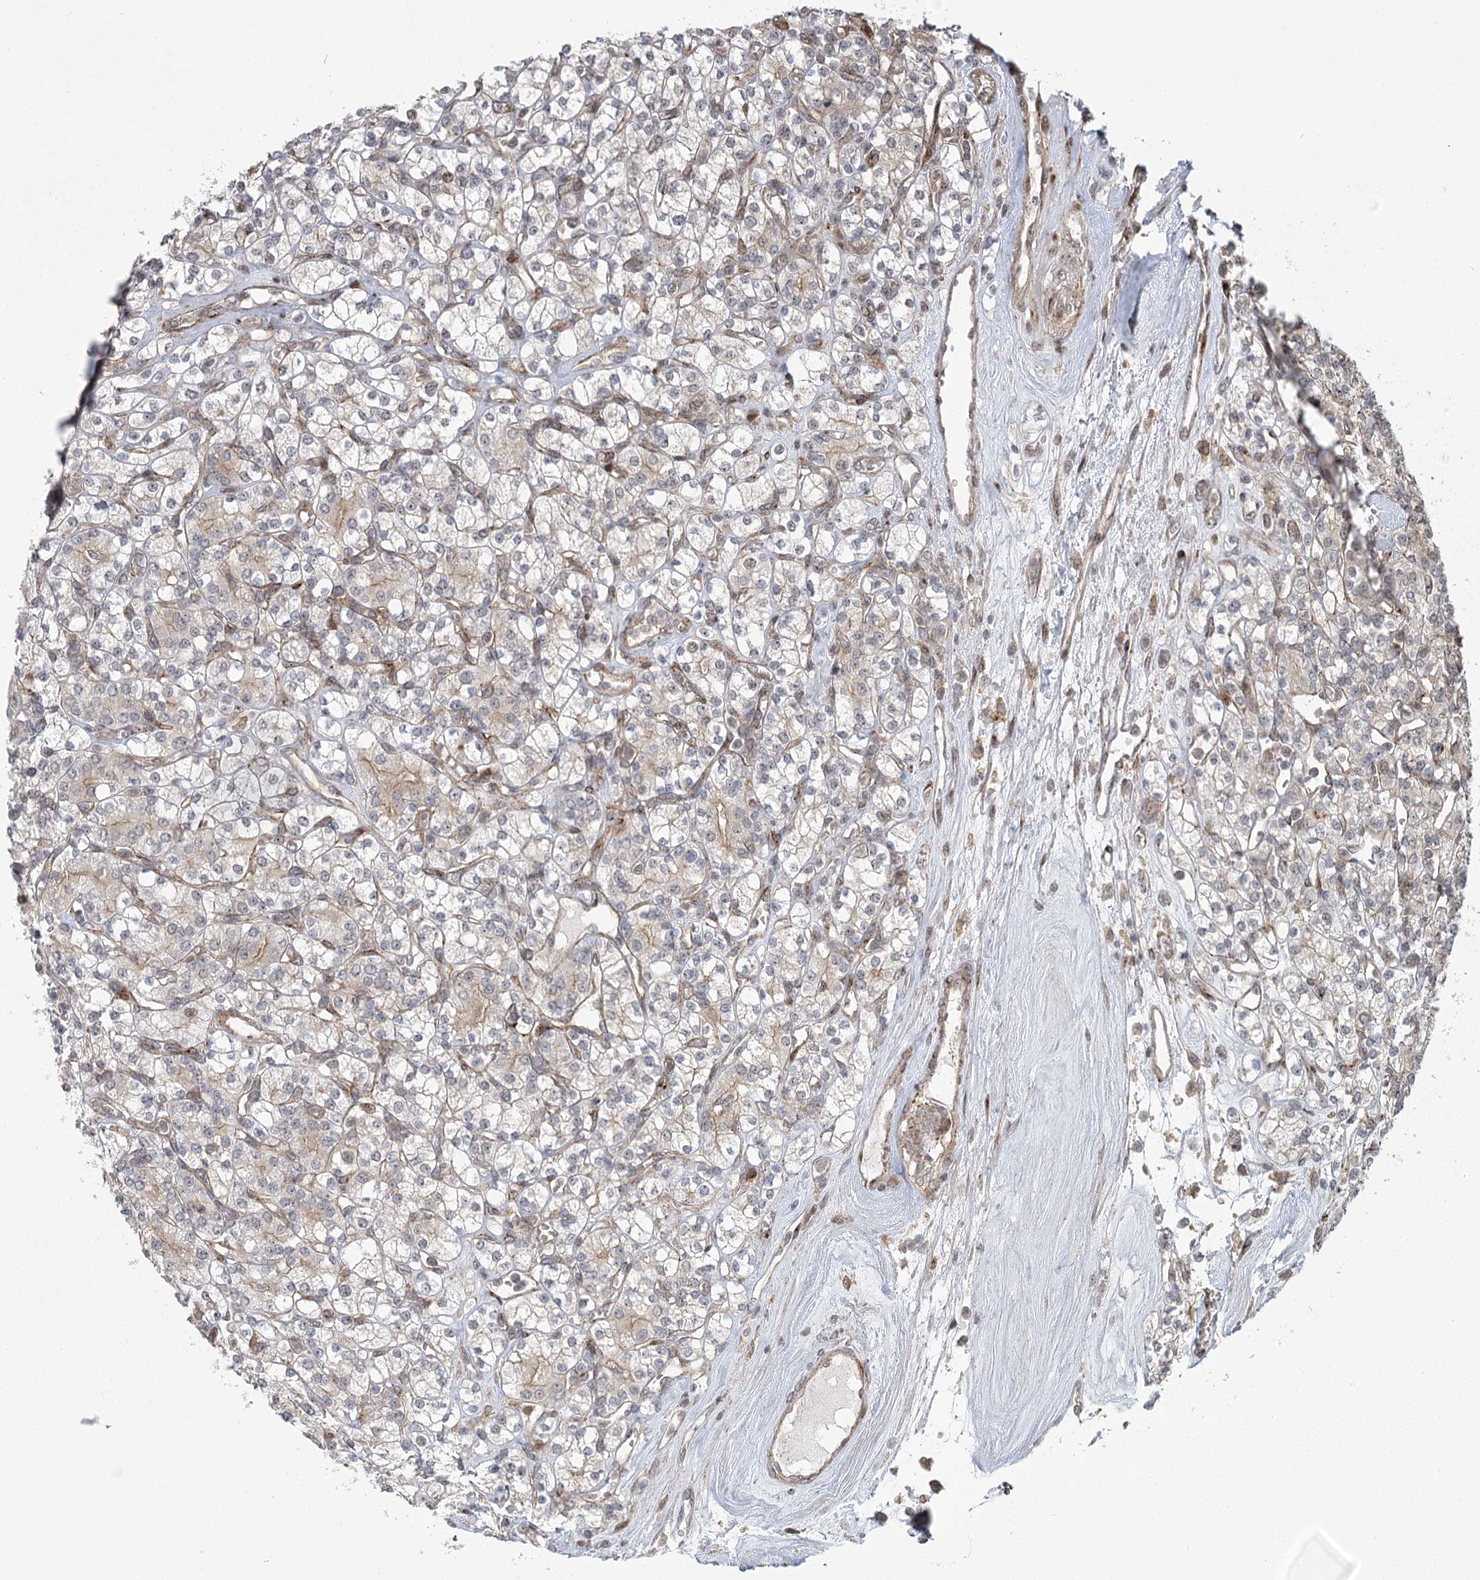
{"staining": {"intensity": "negative", "quantity": "none", "location": "none"}, "tissue": "renal cancer", "cell_type": "Tumor cells", "image_type": "cancer", "snomed": [{"axis": "morphology", "description": "Adenocarcinoma, NOS"}, {"axis": "topography", "description": "Kidney"}], "caption": "The photomicrograph exhibits no staining of tumor cells in adenocarcinoma (renal). The staining is performed using DAB (3,3'-diaminobenzidine) brown chromogen with nuclei counter-stained in using hematoxylin.", "gene": "PARM1", "patient": {"sex": "male", "age": 77}}